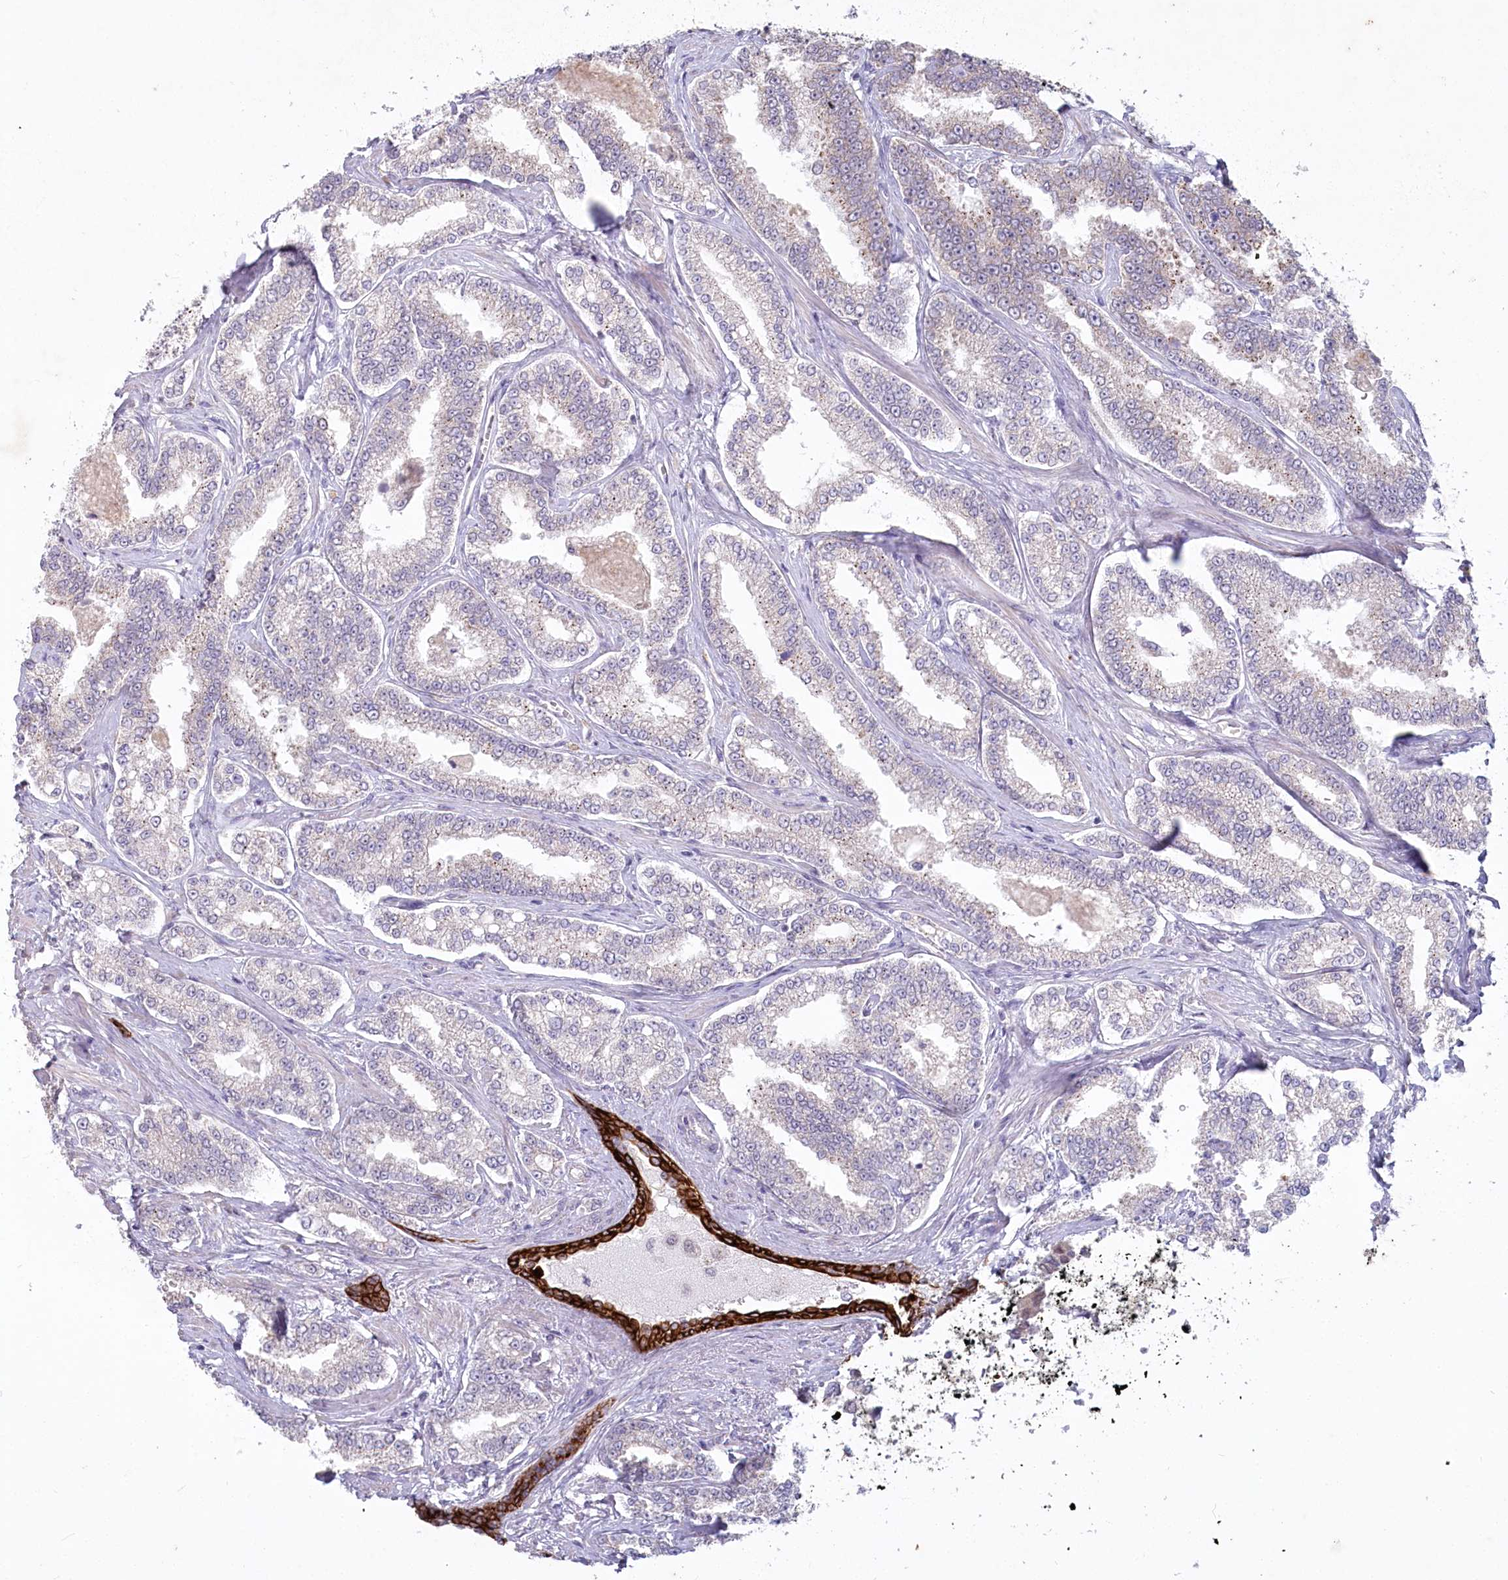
{"staining": {"intensity": "weak", "quantity": "<25%", "location": "cytoplasmic/membranous"}, "tissue": "prostate cancer", "cell_type": "Tumor cells", "image_type": "cancer", "snomed": [{"axis": "morphology", "description": "Normal tissue, NOS"}, {"axis": "morphology", "description": "Adenocarcinoma, High grade"}, {"axis": "topography", "description": "Prostate"}], "caption": "The immunohistochemistry (IHC) image has no significant expression in tumor cells of prostate cancer (high-grade adenocarcinoma) tissue.", "gene": "ABITRAM", "patient": {"sex": "male", "age": 83}}